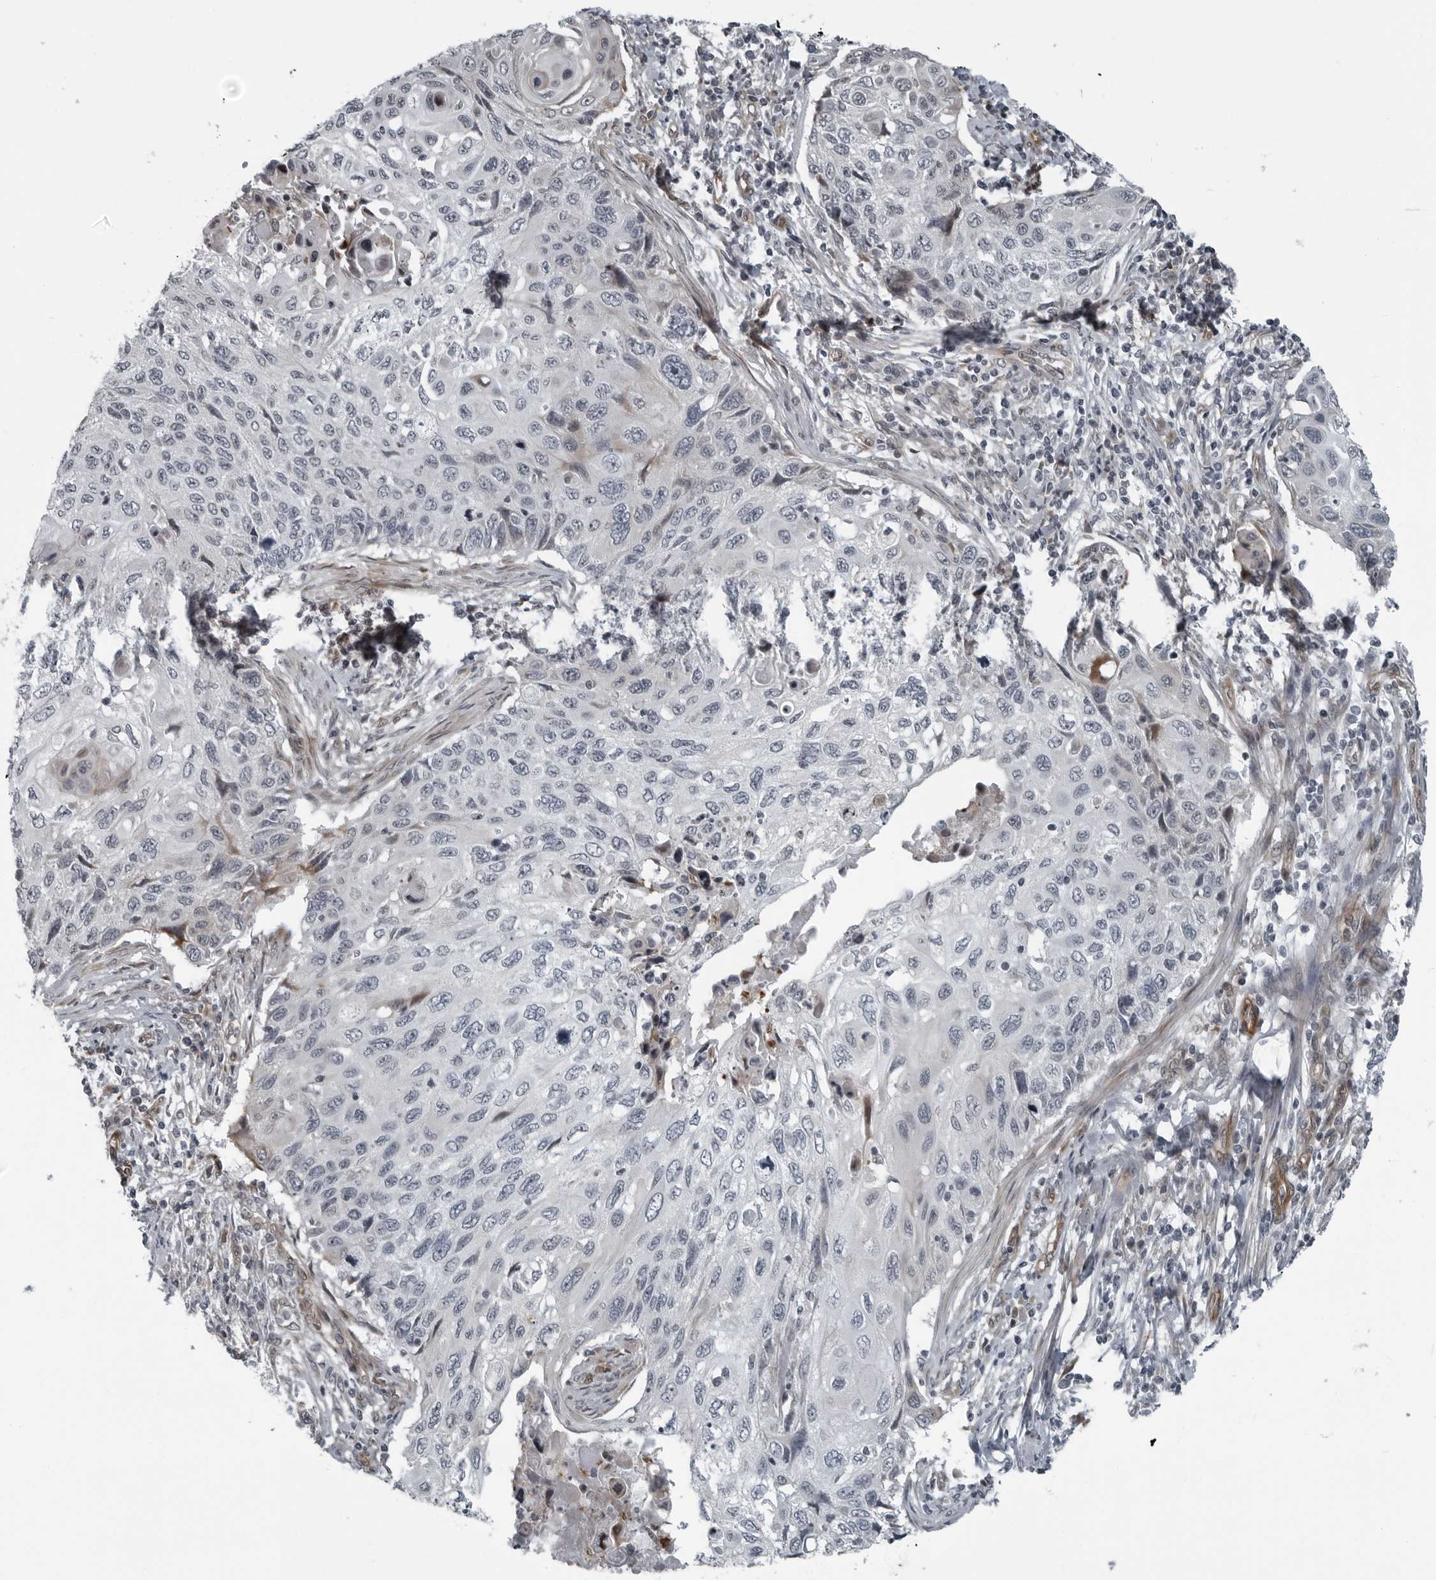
{"staining": {"intensity": "negative", "quantity": "none", "location": "none"}, "tissue": "cervical cancer", "cell_type": "Tumor cells", "image_type": "cancer", "snomed": [{"axis": "morphology", "description": "Squamous cell carcinoma, NOS"}, {"axis": "topography", "description": "Cervix"}], "caption": "Photomicrograph shows no protein expression in tumor cells of cervical cancer tissue. Brightfield microscopy of immunohistochemistry (IHC) stained with DAB (3,3'-diaminobenzidine) (brown) and hematoxylin (blue), captured at high magnification.", "gene": "FAM102B", "patient": {"sex": "female", "age": 70}}